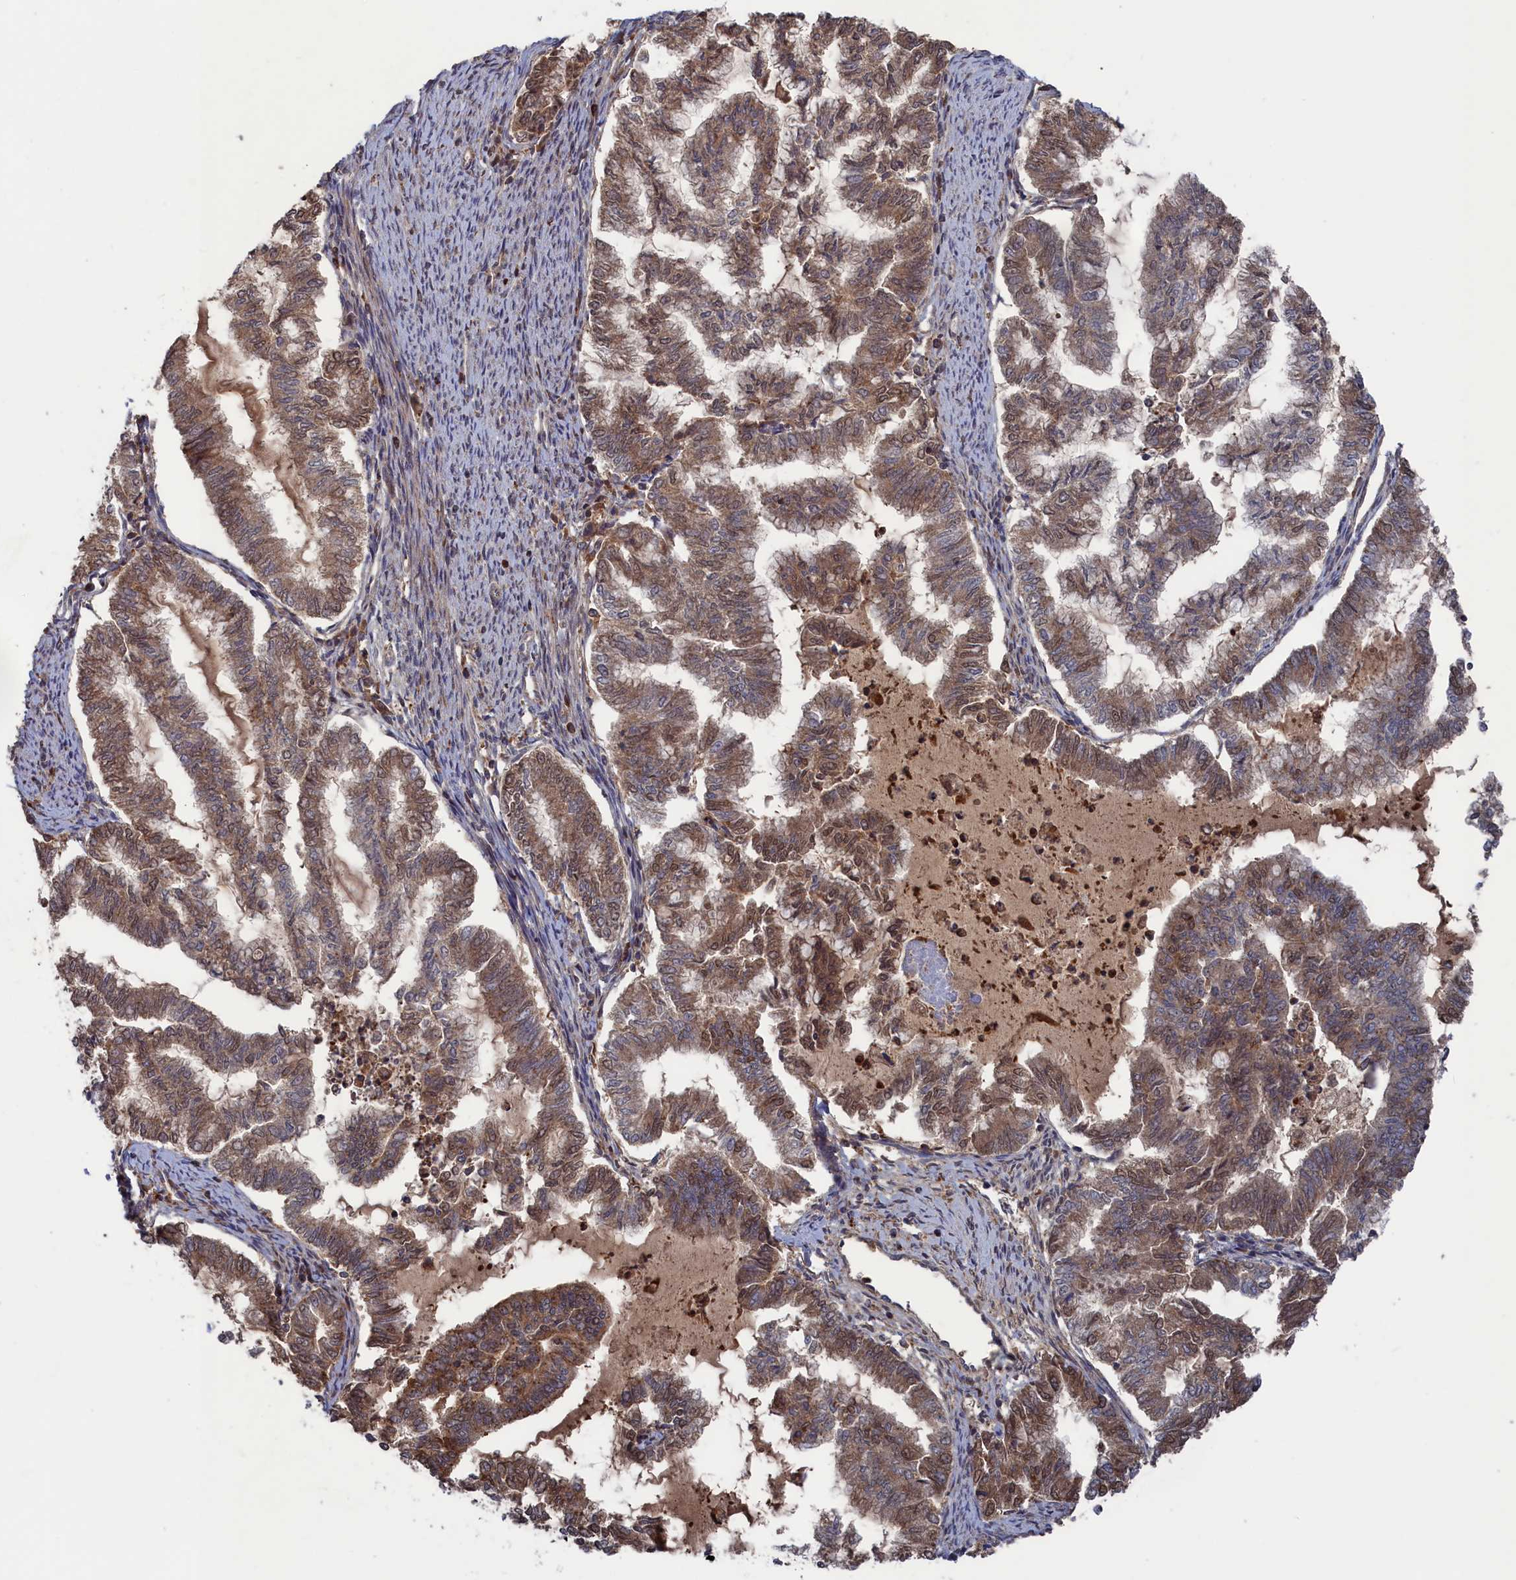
{"staining": {"intensity": "moderate", "quantity": "25%-75%", "location": "cytoplasmic/membranous,nuclear"}, "tissue": "endometrial cancer", "cell_type": "Tumor cells", "image_type": "cancer", "snomed": [{"axis": "morphology", "description": "Adenocarcinoma, NOS"}, {"axis": "topography", "description": "Endometrium"}], "caption": "A brown stain shows moderate cytoplasmic/membranous and nuclear positivity of a protein in human adenocarcinoma (endometrial) tumor cells.", "gene": "PLA2G15", "patient": {"sex": "female", "age": 79}}